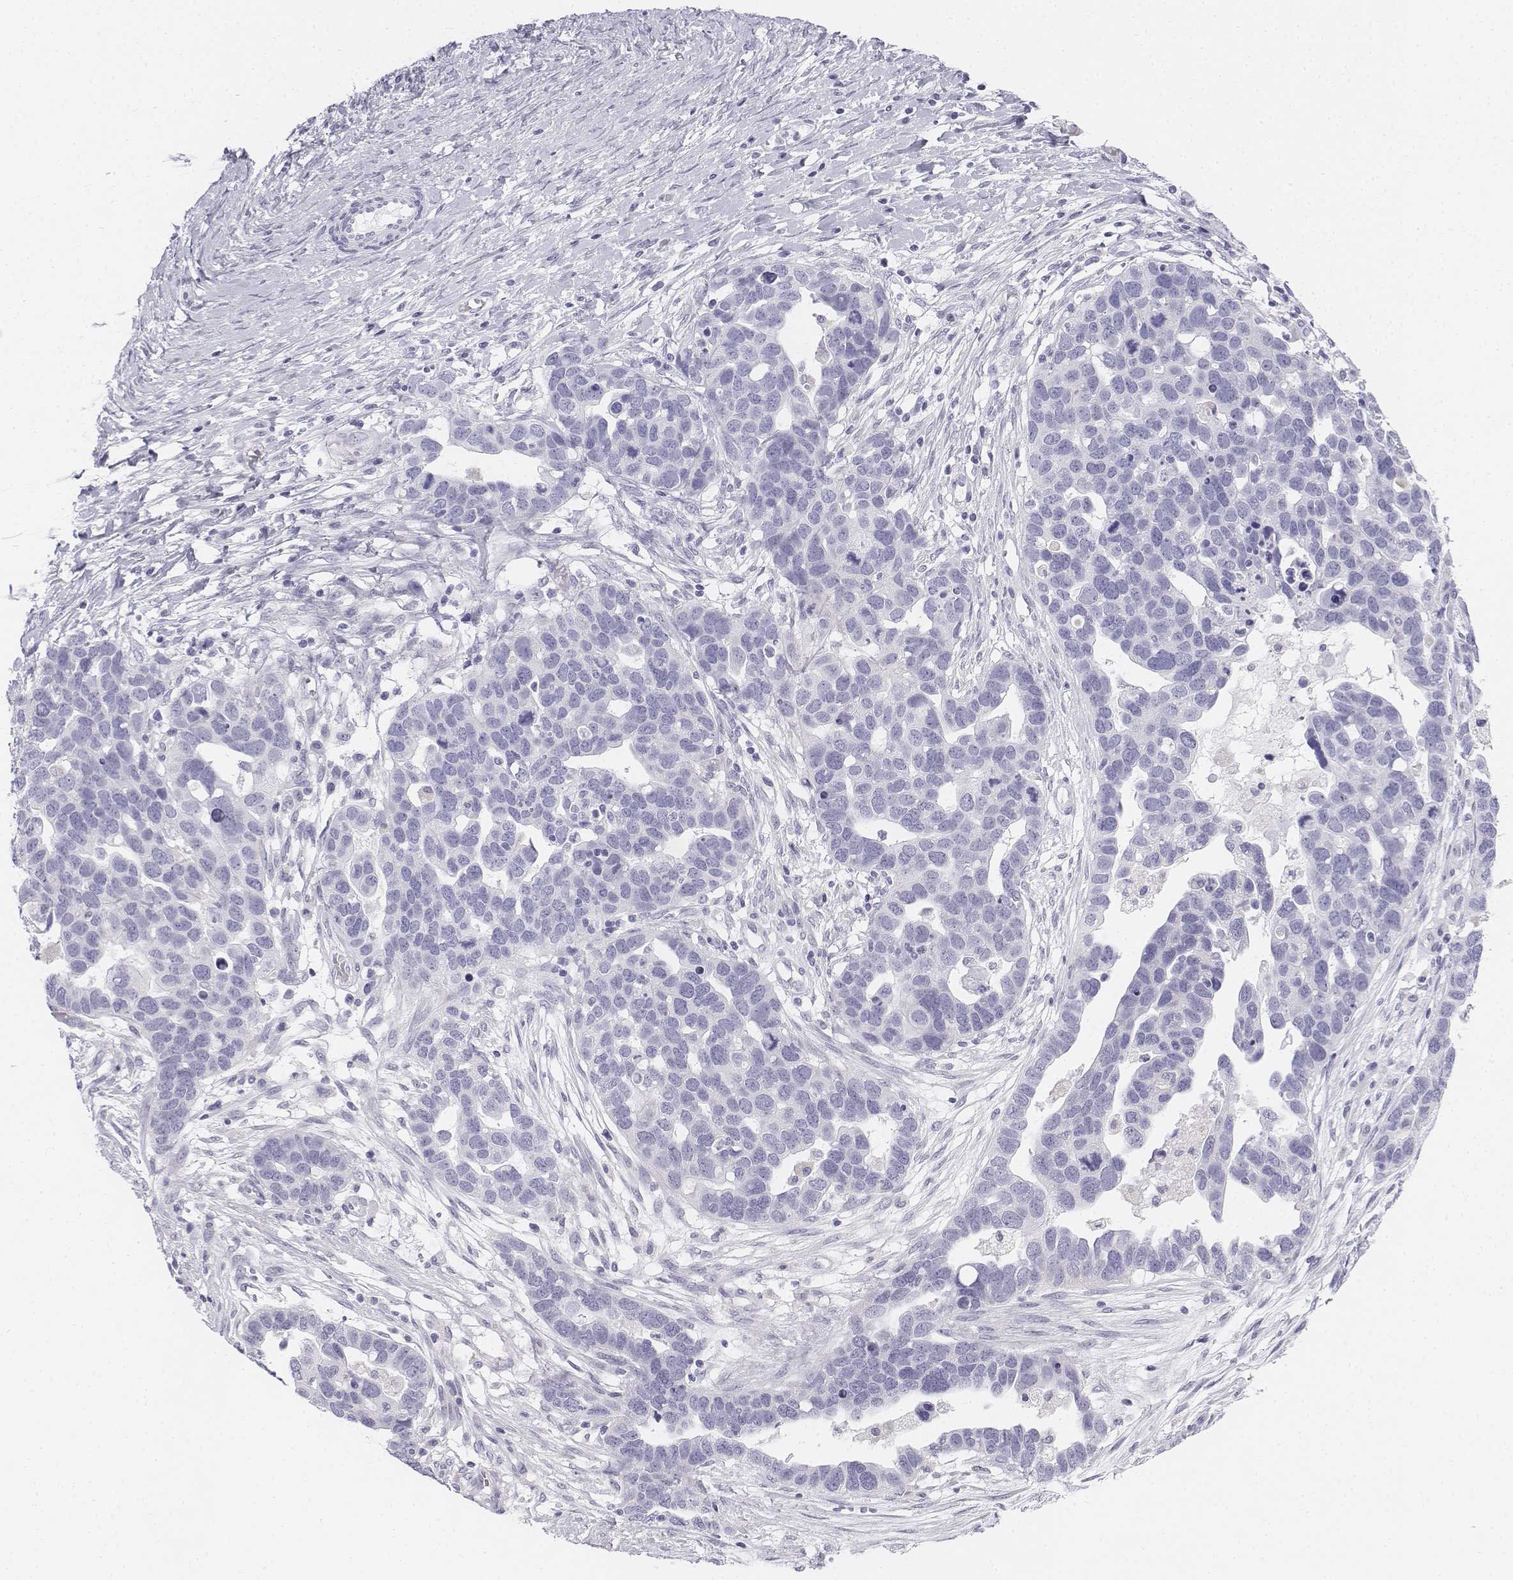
{"staining": {"intensity": "negative", "quantity": "none", "location": "none"}, "tissue": "ovarian cancer", "cell_type": "Tumor cells", "image_type": "cancer", "snomed": [{"axis": "morphology", "description": "Cystadenocarcinoma, serous, NOS"}, {"axis": "topography", "description": "Ovary"}], "caption": "Human ovarian serous cystadenocarcinoma stained for a protein using IHC shows no expression in tumor cells.", "gene": "TH", "patient": {"sex": "female", "age": 54}}